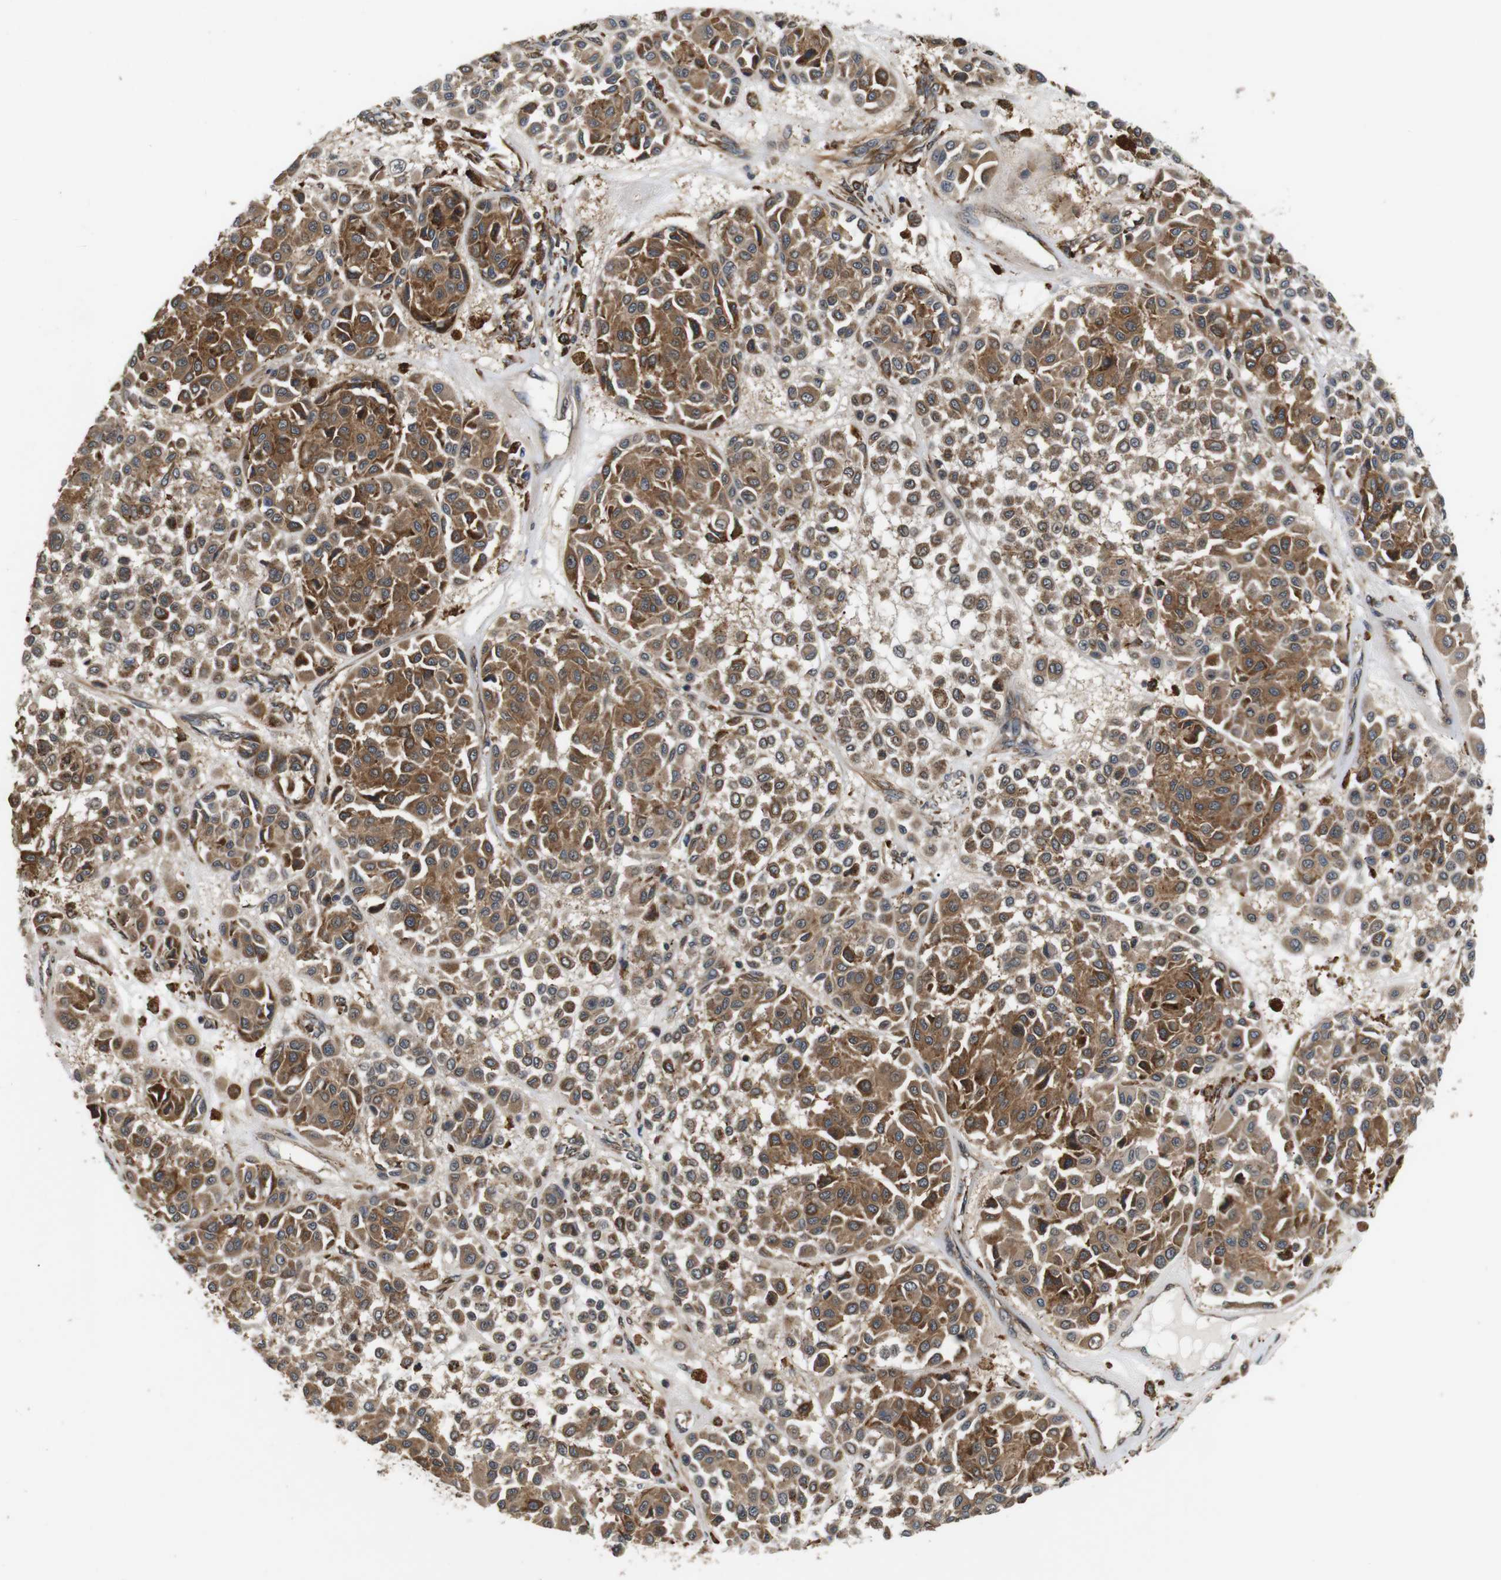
{"staining": {"intensity": "moderate", "quantity": ">75%", "location": "cytoplasmic/membranous"}, "tissue": "melanoma", "cell_type": "Tumor cells", "image_type": "cancer", "snomed": [{"axis": "morphology", "description": "Malignant melanoma, Metastatic site"}, {"axis": "topography", "description": "Soft tissue"}], "caption": "Brown immunohistochemical staining in human malignant melanoma (metastatic site) exhibits moderate cytoplasmic/membranous positivity in approximately >75% of tumor cells. (DAB (3,3'-diaminobenzidine) IHC with brightfield microscopy, high magnification).", "gene": "EPHB2", "patient": {"sex": "male", "age": 41}}